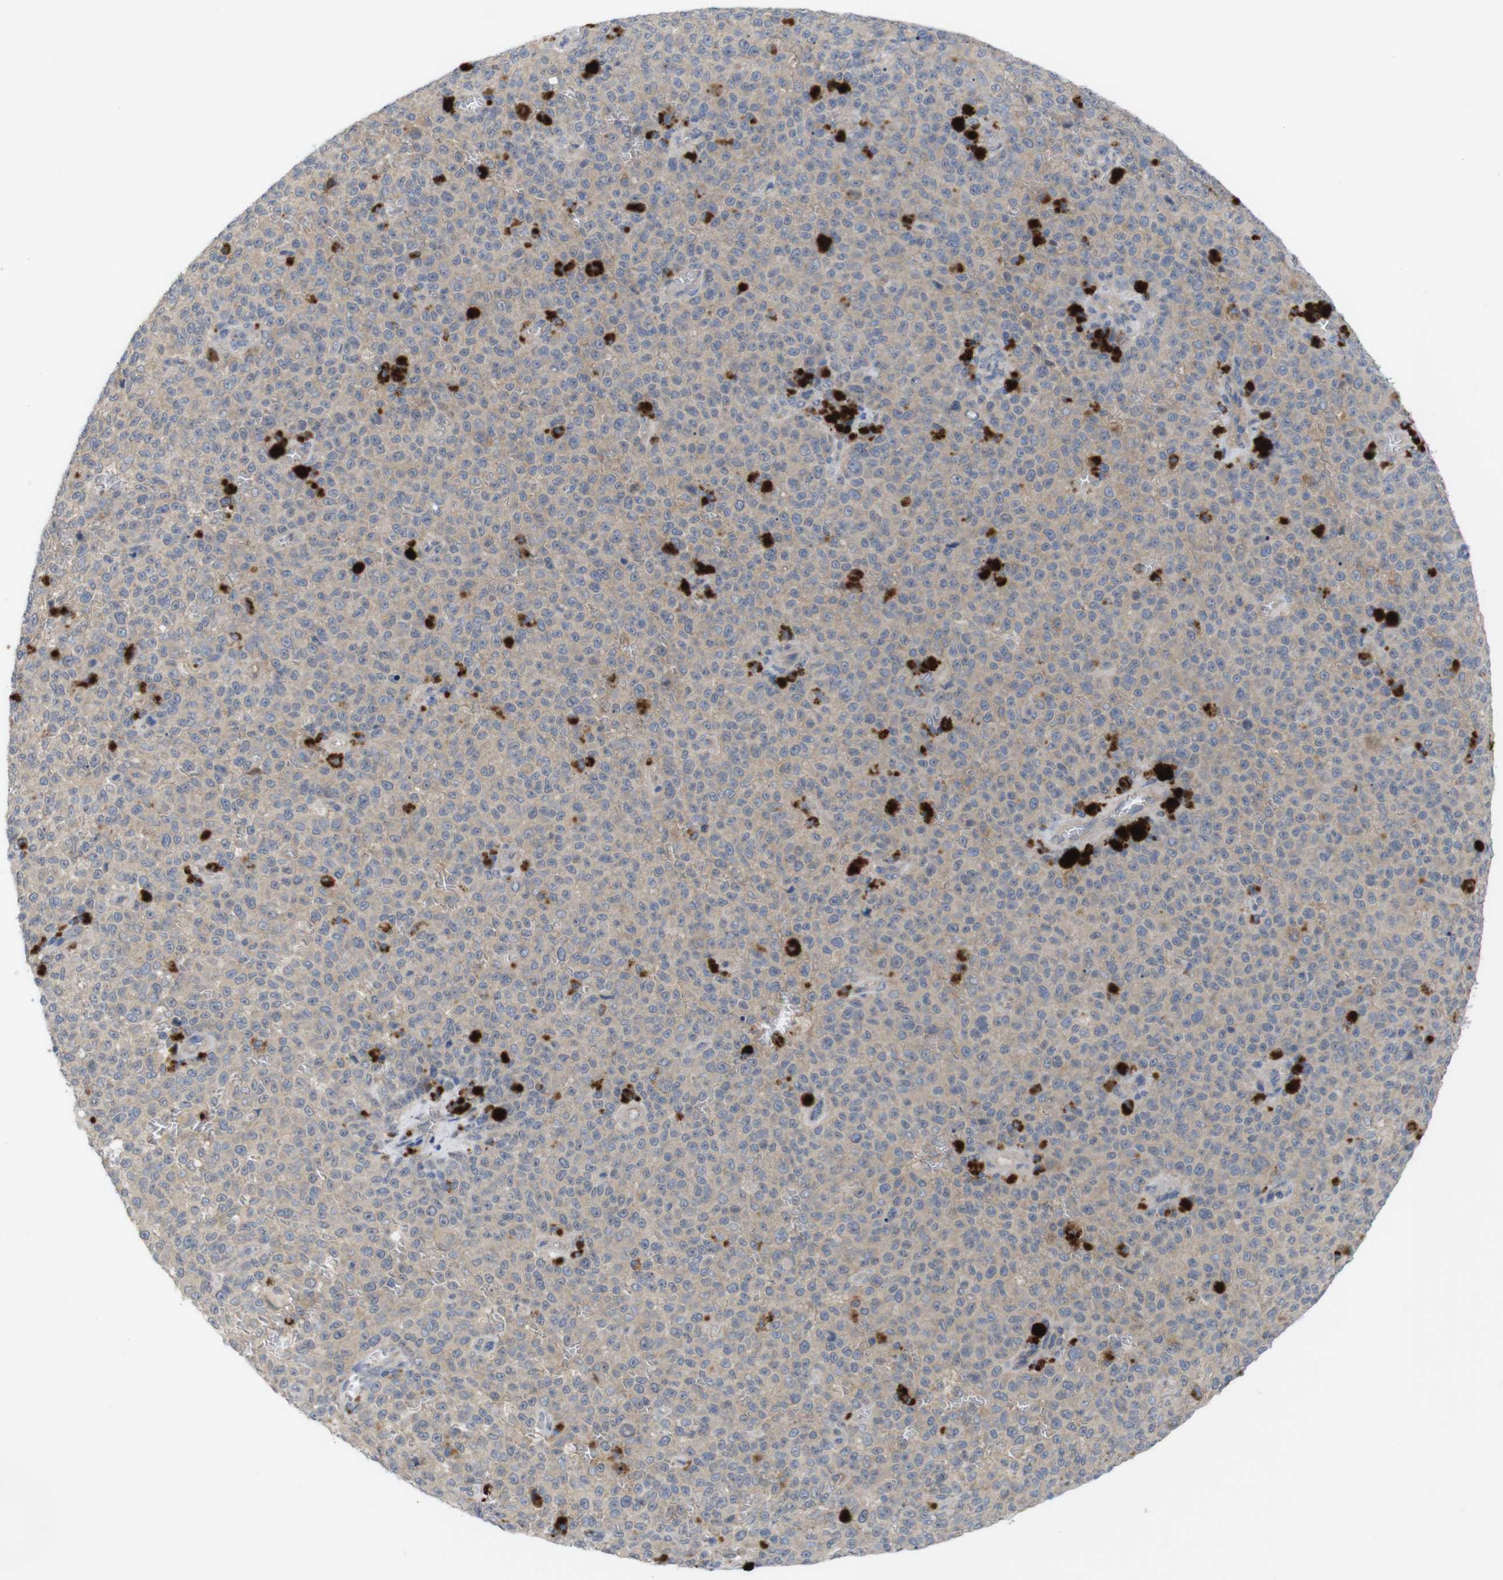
{"staining": {"intensity": "weak", "quantity": ">75%", "location": "cytoplasmic/membranous"}, "tissue": "melanoma", "cell_type": "Tumor cells", "image_type": "cancer", "snomed": [{"axis": "morphology", "description": "Malignant melanoma, NOS"}, {"axis": "topography", "description": "Skin"}], "caption": "There is low levels of weak cytoplasmic/membranous positivity in tumor cells of melanoma, as demonstrated by immunohistochemical staining (brown color).", "gene": "BCAR3", "patient": {"sex": "female", "age": 82}}